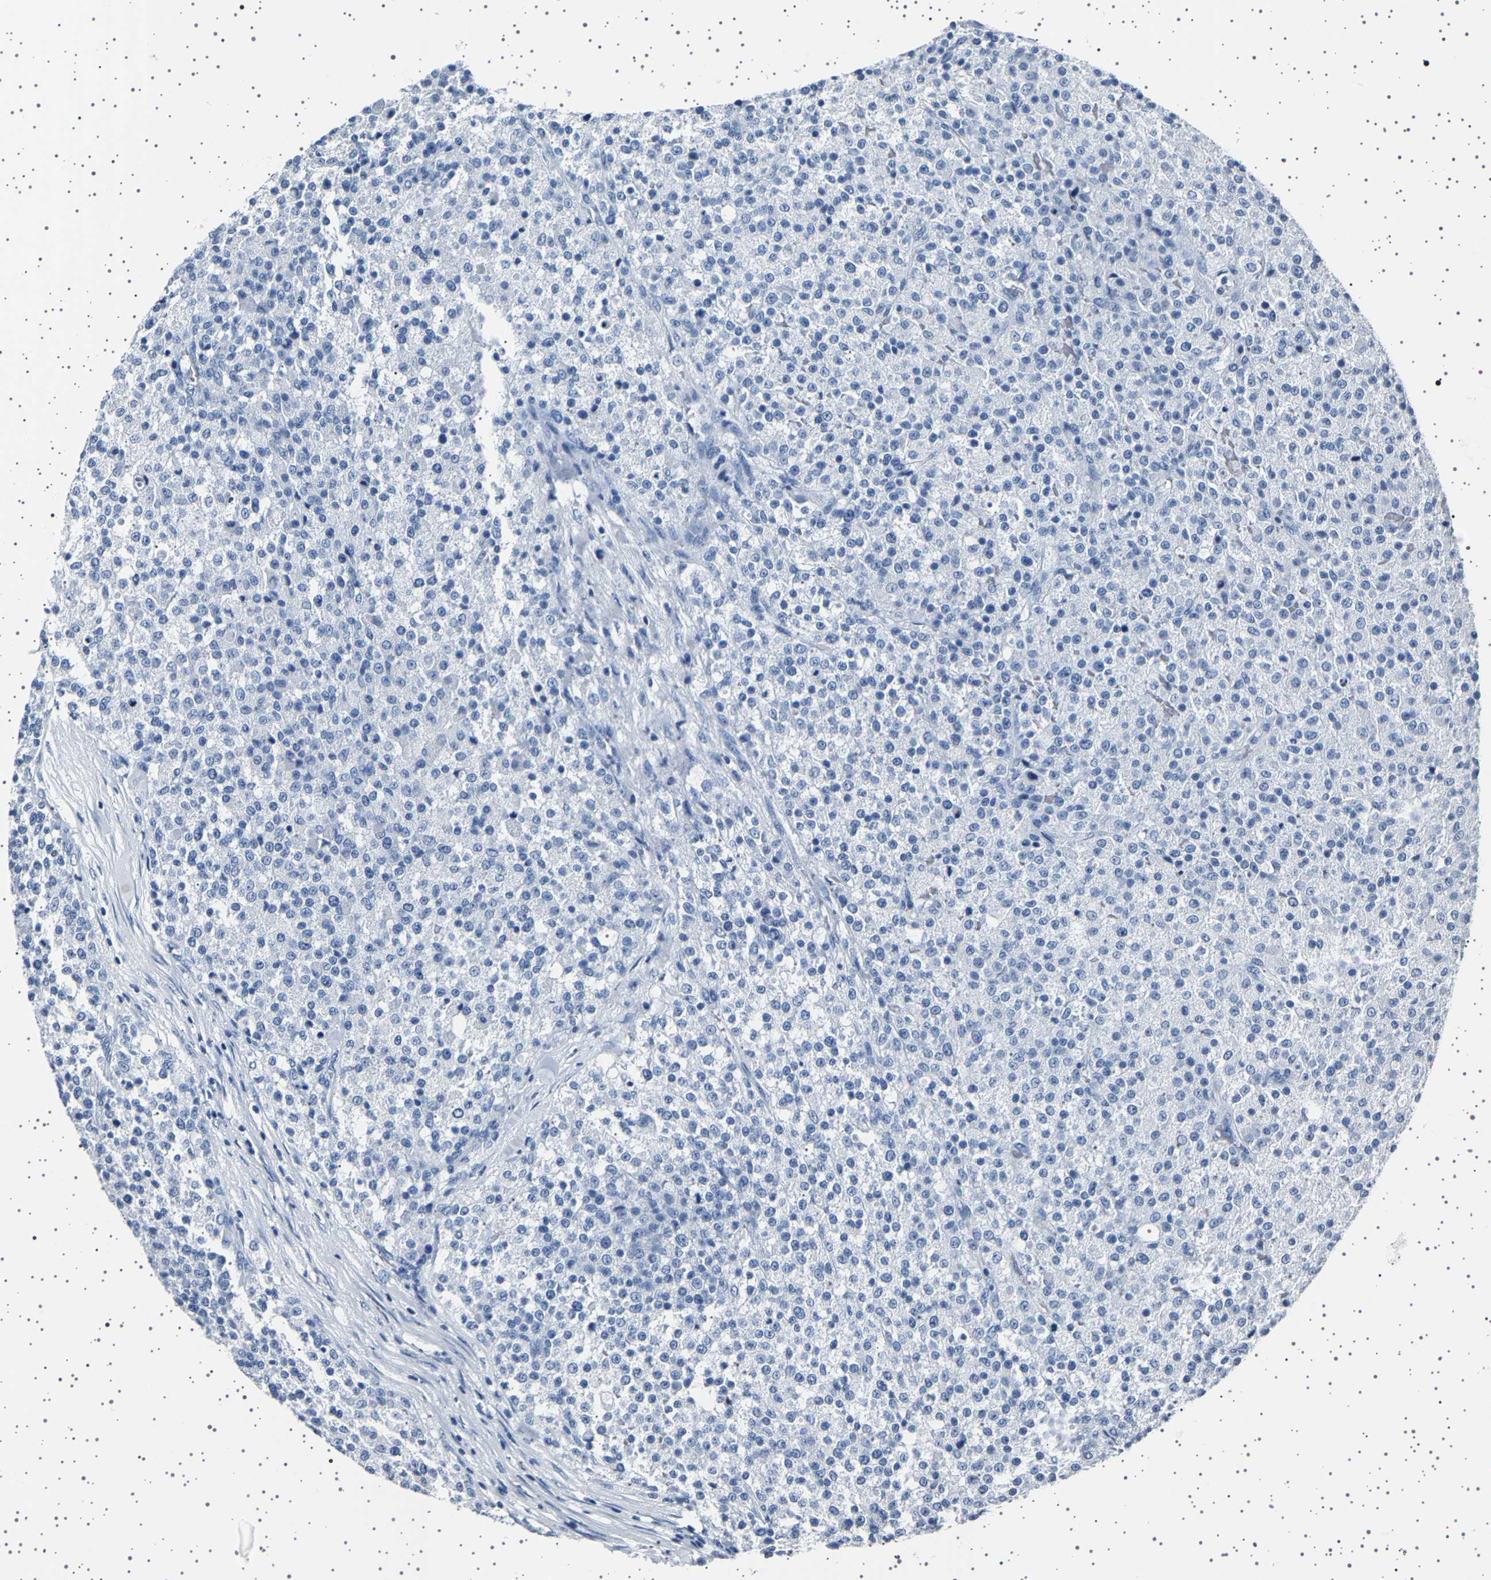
{"staining": {"intensity": "negative", "quantity": "none", "location": "none"}, "tissue": "testis cancer", "cell_type": "Tumor cells", "image_type": "cancer", "snomed": [{"axis": "morphology", "description": "Seminoma, NOS"}, {"axis": "topography", "description": "Testis"}], "caption": "Histopathology image shows no significant protein expression in tumor cells of testis cancer.", "gene": "TFF3", "patient": {"sex": "male", "age": 59}}